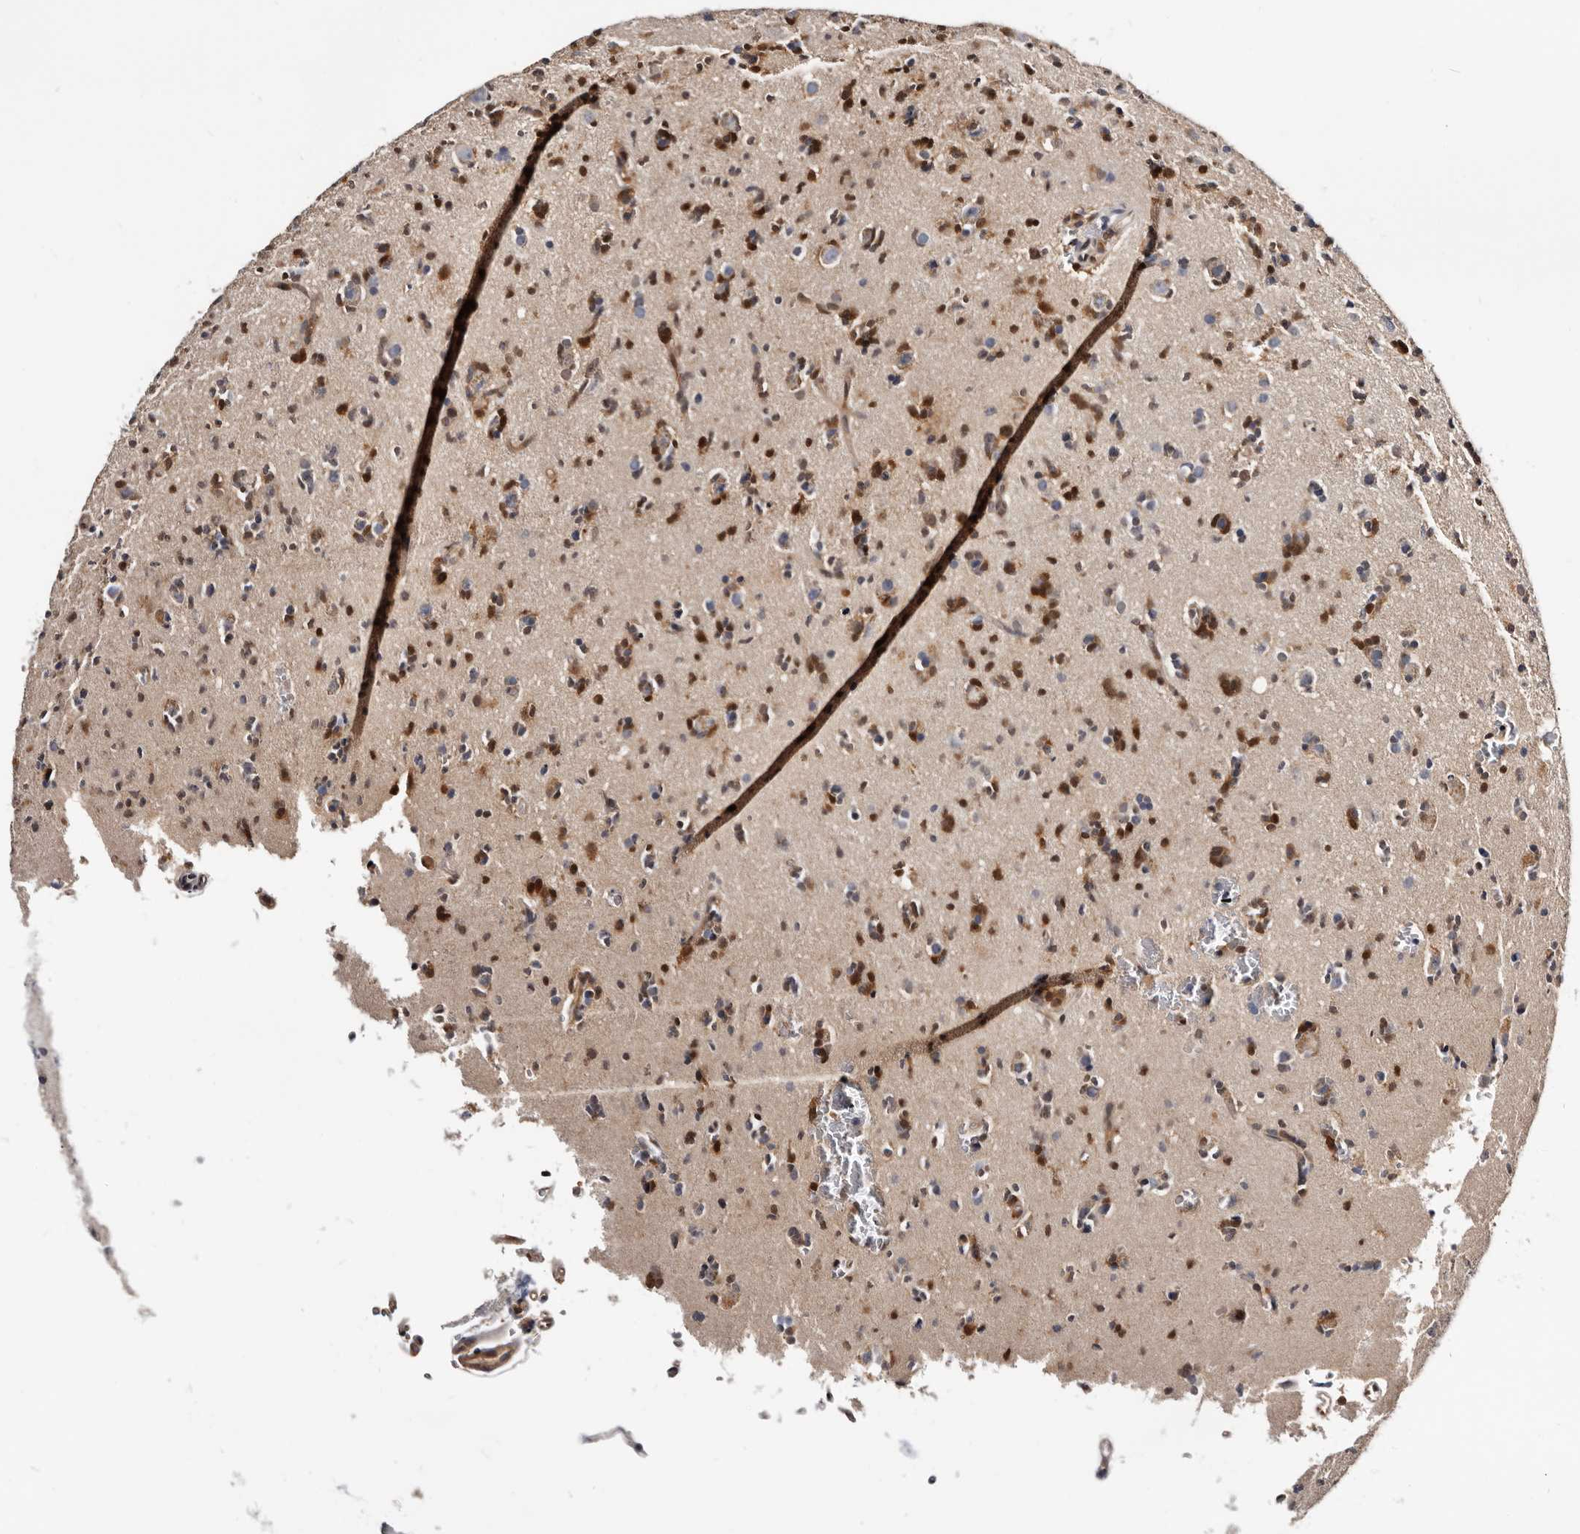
{"staining": {"intensity": "moderate", "quantity": "<25%", "location": "cytoplasmic/membranous,nuclear"}, "tissue": "glioma", "cell_type": "Tumor cells", "image_type": "cancer", "snomed": [{"axis": "morphology", "description": "Glioma, malignant, High grade"}, {"axis": "topography", "description": "Brain"}], "caption": "Protein expression analysis of human glioma reveals moderate cytoplasmic/membranous and nuclear staining in approximately <25% of tumor cells.", "gene": "TP53I3", "patient": {"sex": "female", "age": 62}}